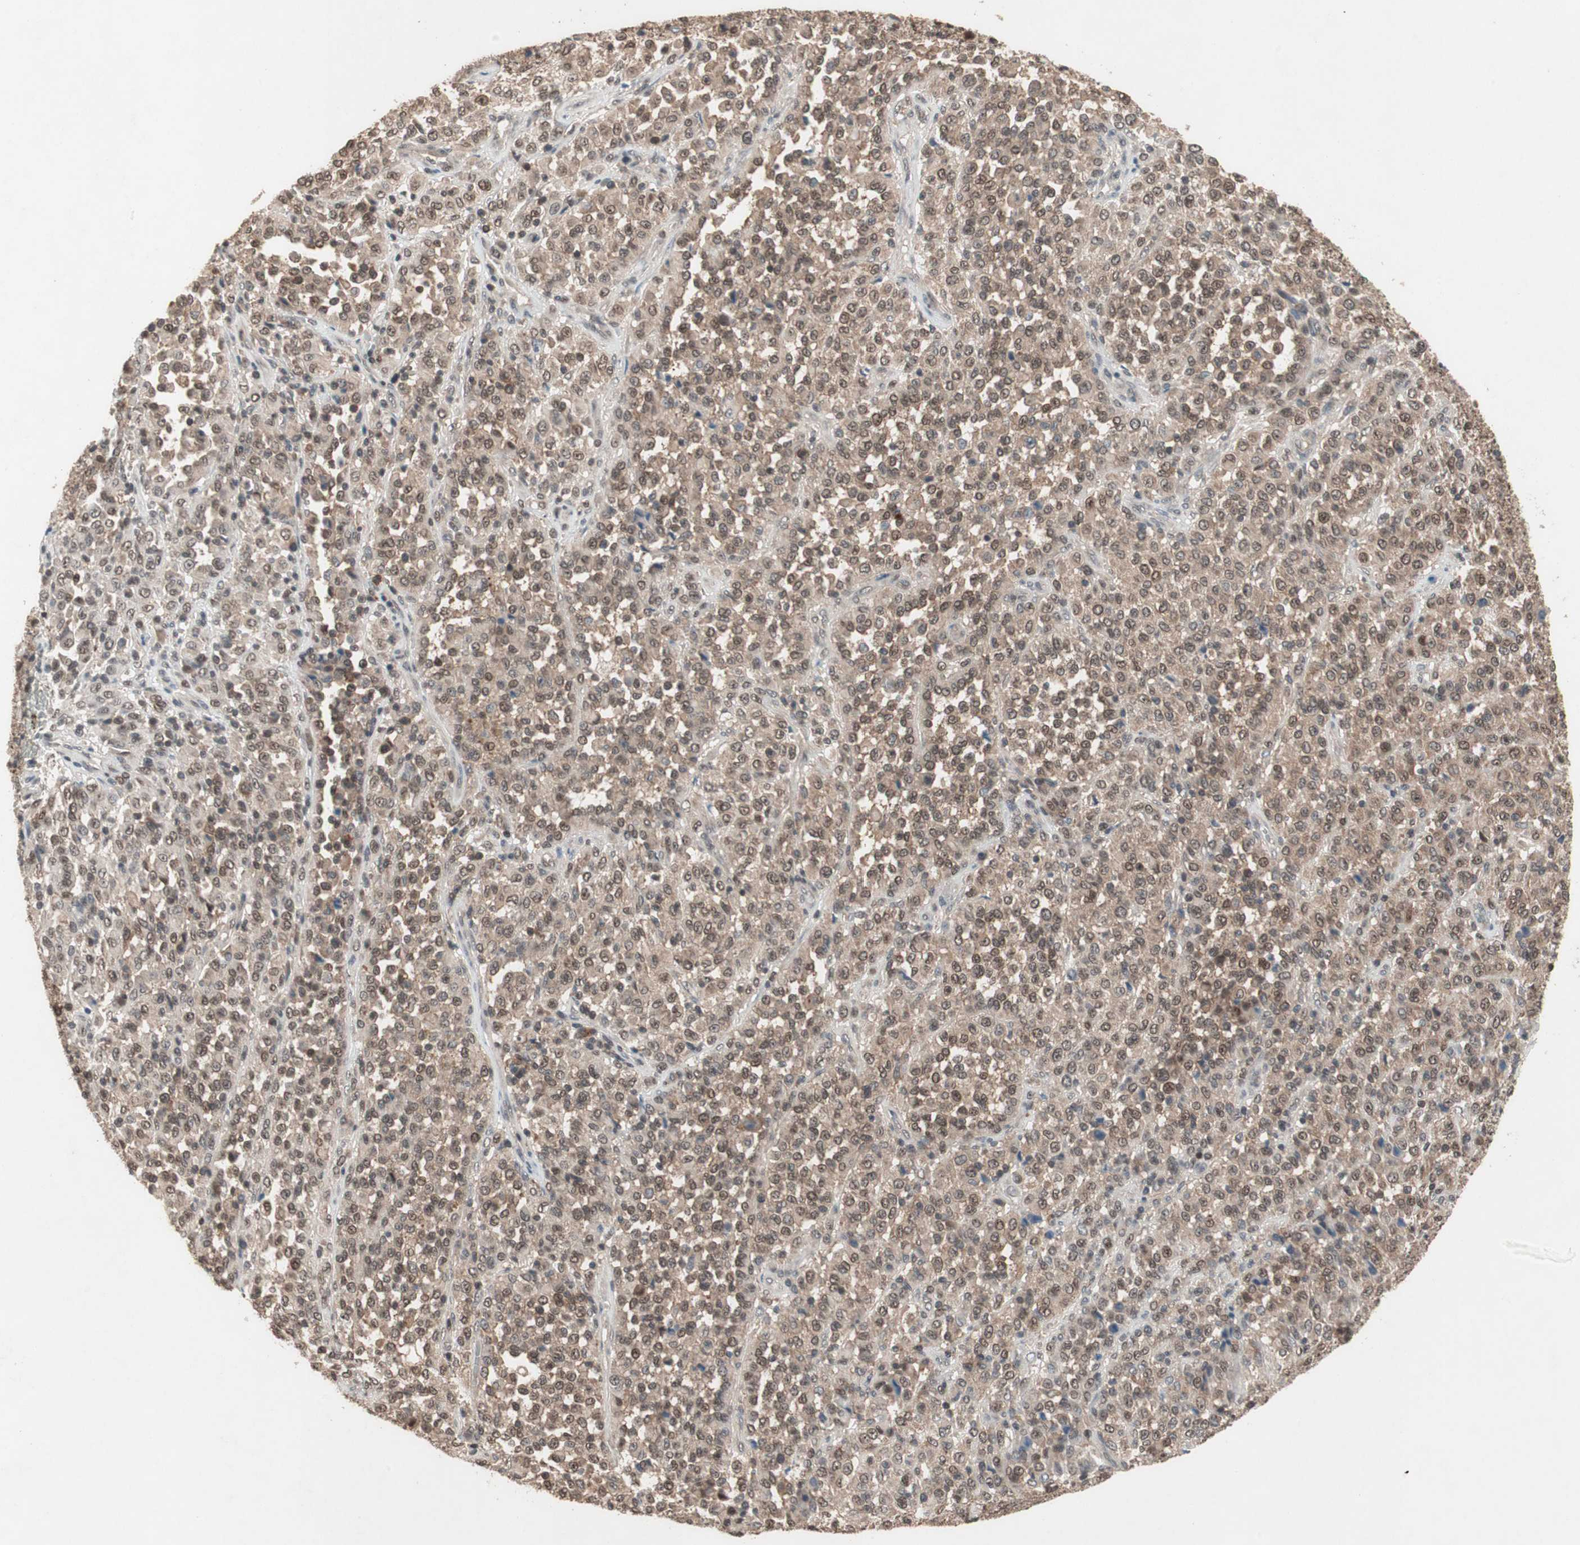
{"staining": {"intensity": "moderate", "quantity": ">75%", "location": "cytoplasmic/membranous,nuclear"}, "tissue": "melanoma", "cell_type": "Tumor cells", "image_type": "cancer", "snomed": [{"axis": "morphology", "description": "Malignant melanoma, Metastatic site"}, {"axis": "topography", "description": "Pancreas"}], "caption": "A medium amount of moderate cytoplasmic/membranous and nuclear staining is identified in about >75% of tumor cells in malignant melanoma (metastatic site) tissue. Nuclei are stained in blue.", "gene": "GART", "patient": {"sex": "female", "age": 30}}